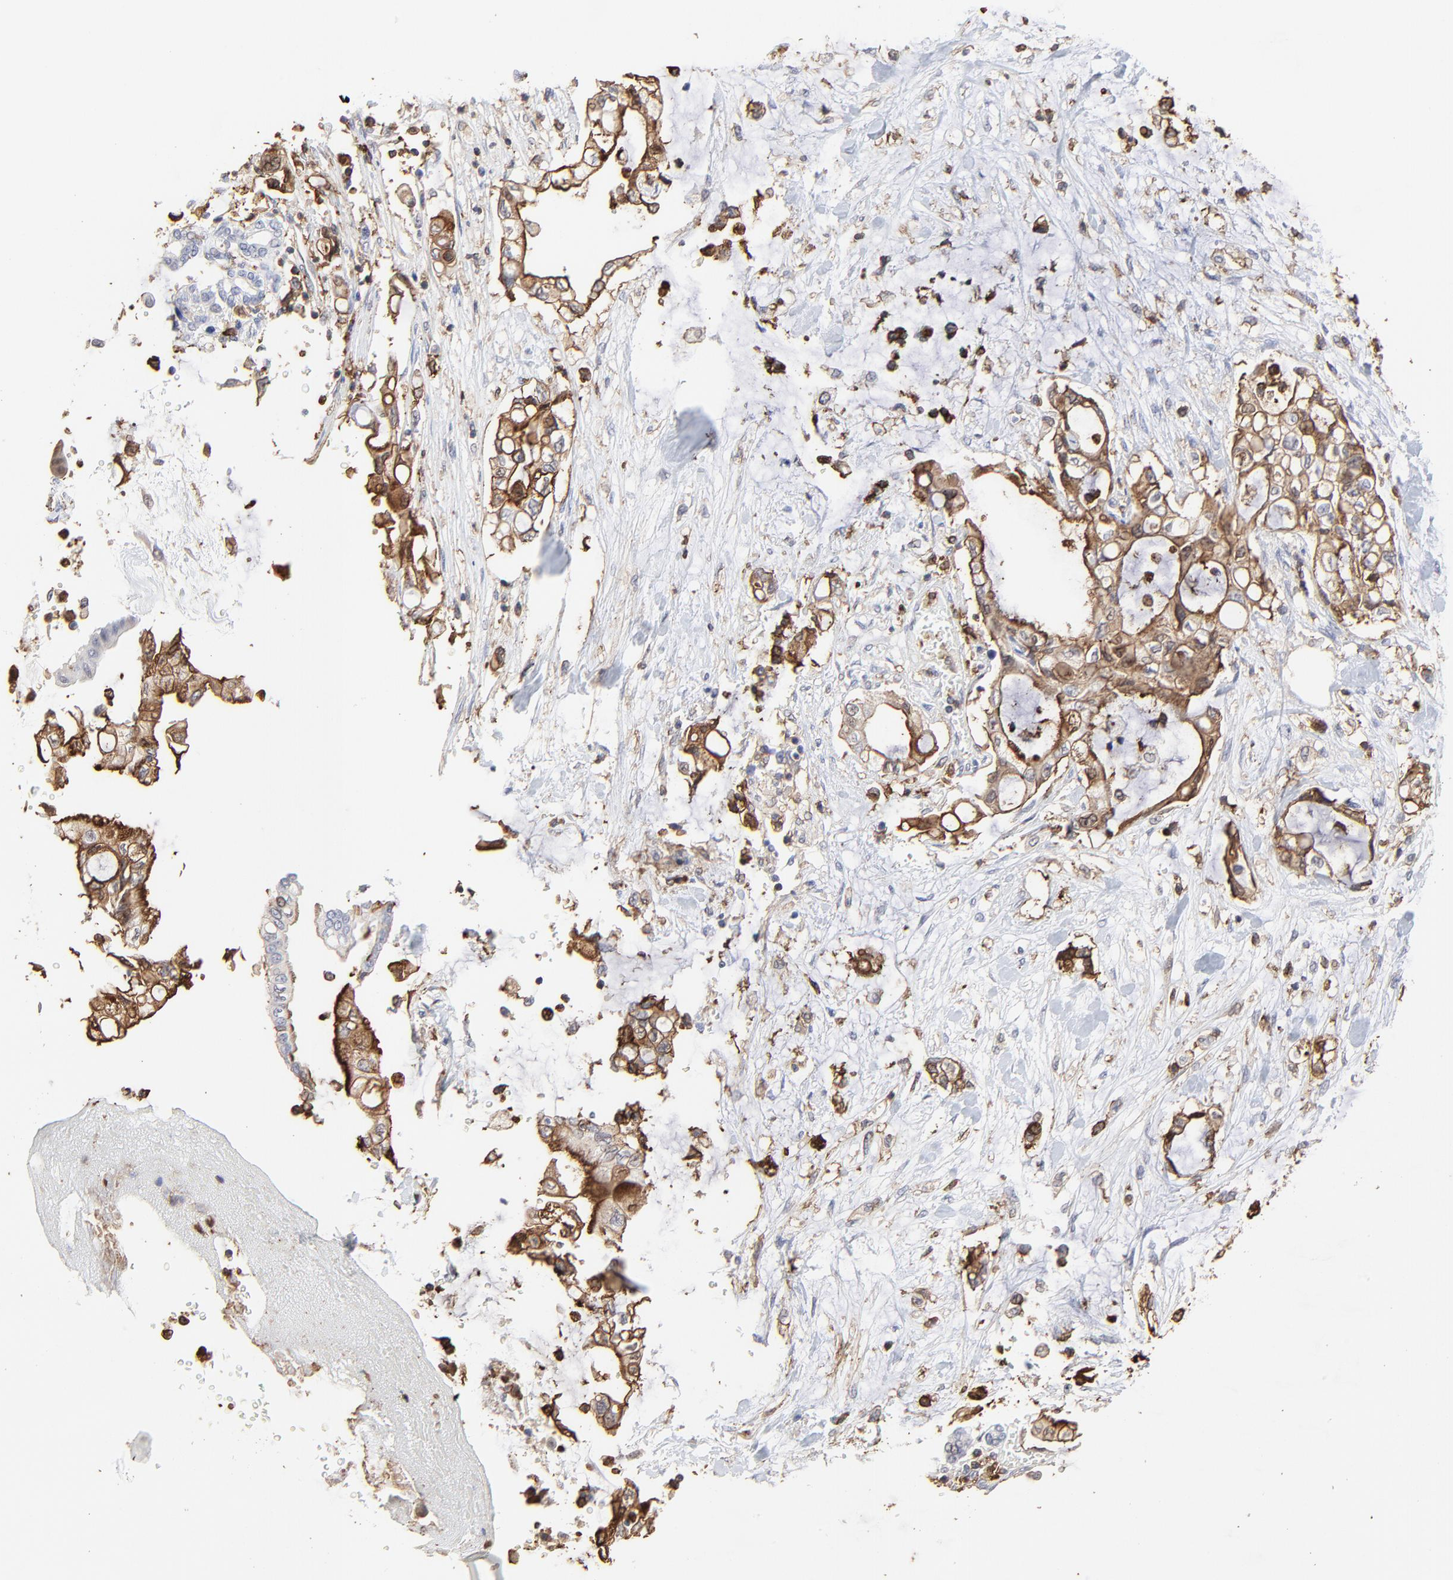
{"staining": {"intensity": "moderate", "quantity": "25%-75%", "location": "cytoplasmic/membranous"}, "tissue": "pancreatic cancer", "cell_type": "Tumor cells", "image_type": "cancer", "snomed": [{"axis": "morphology", "description": "Adenocarcinoma, NOS"}, {"axis": "topography", "description": "Pancreas"}], "caption": "Brown immunohistochemical staining in human pancreatic cancer displays moderate cytoplasmic/membranous staining in approximately 25%-75% of tumor cells.", "gene": "SLC6A14", "patient": {"sex": "female", "age": 70}}